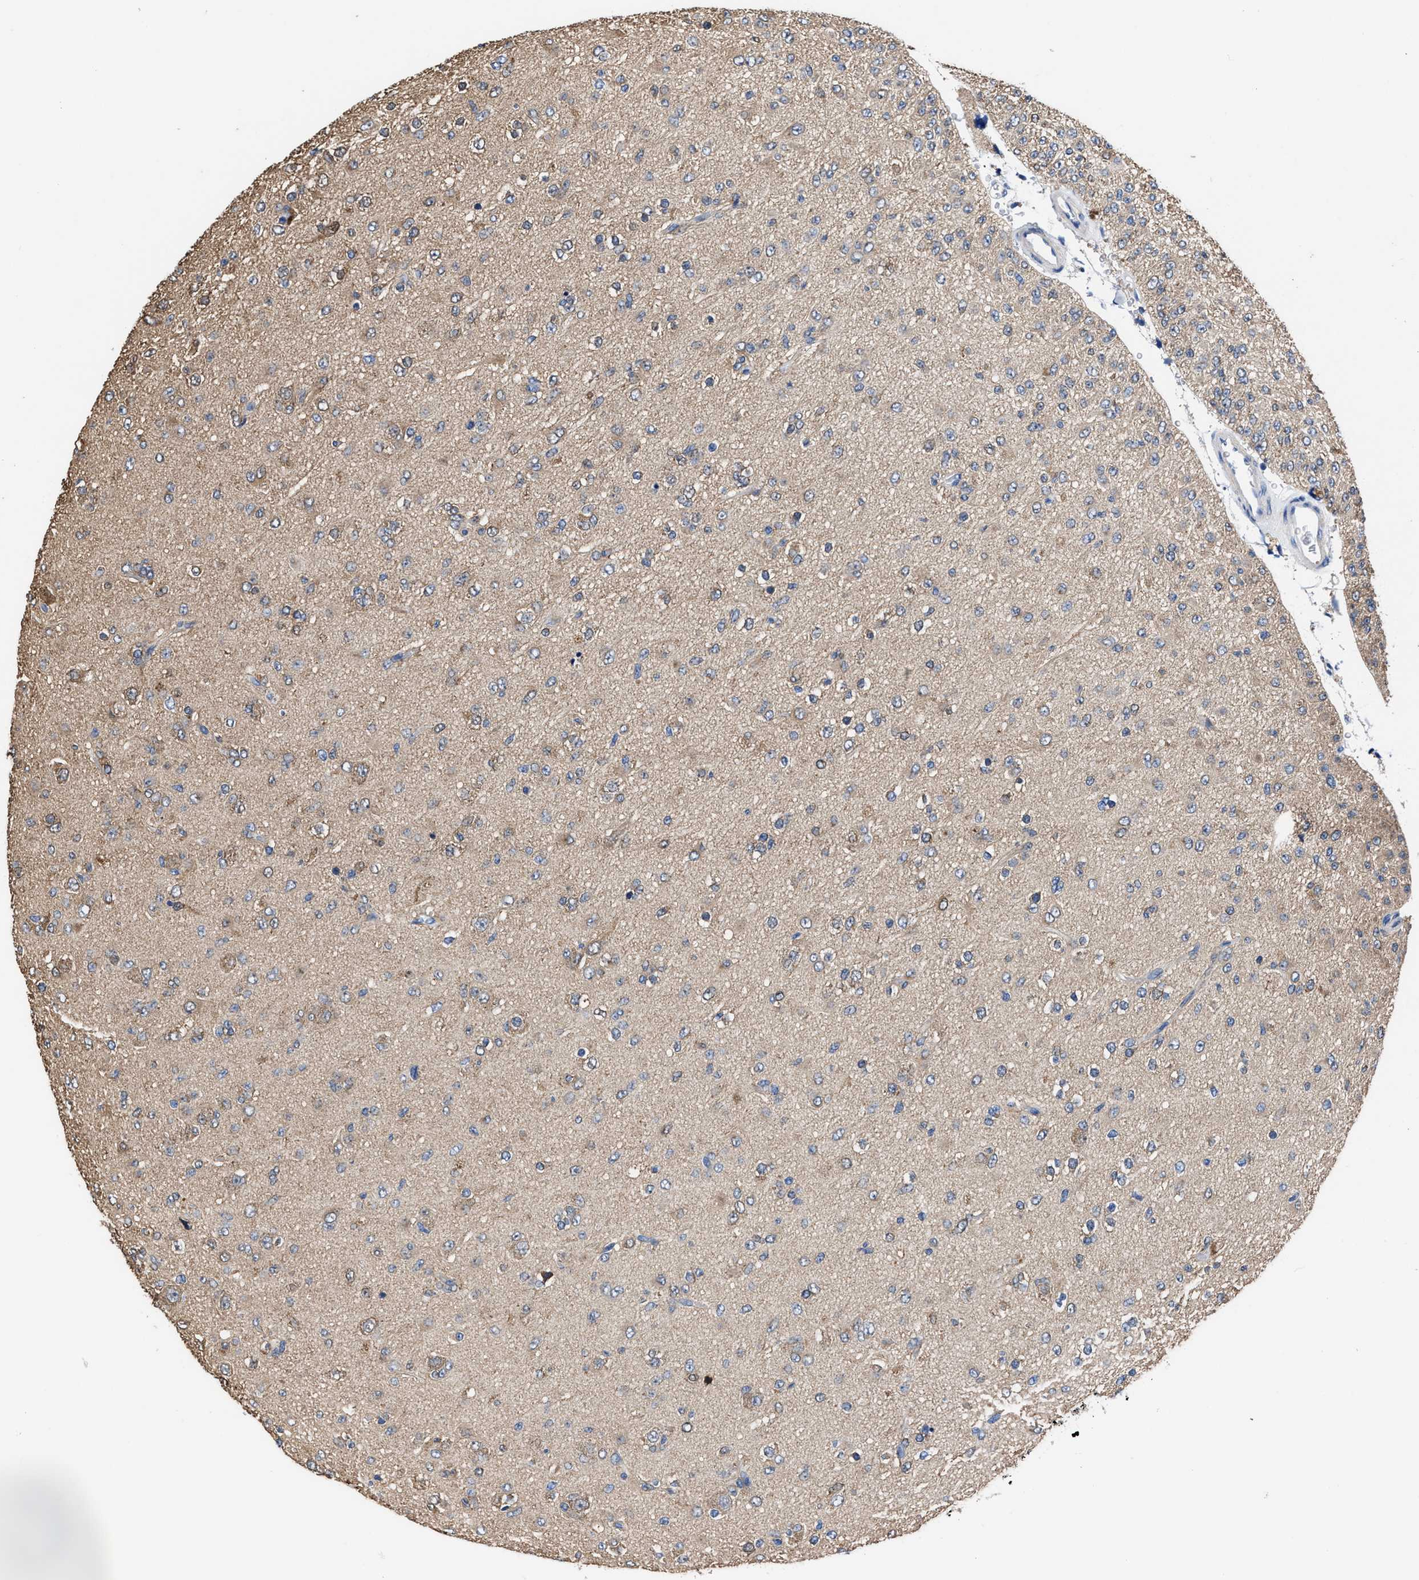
{"staining": {"intensity": "weak", "quantity": "25%-75%", "location": "cytoplasmic/membranous"}, "tissue": "glioma", "cell_type": "Tumor cells", "image_type": "cancer", "snomed": [{"axis": "morphology", "description": "Glioma, malignant, Low grade"}, {"axis": "topography", "description": "Brain"}], "caption": "Protein expression analysis of glioma demonstrates weak cytoplasmic/membranous expression in approximately 25%-75% of tumor cells.", "gene": "TMEM30A", "patient": {"sex": "male", "age": 65}}